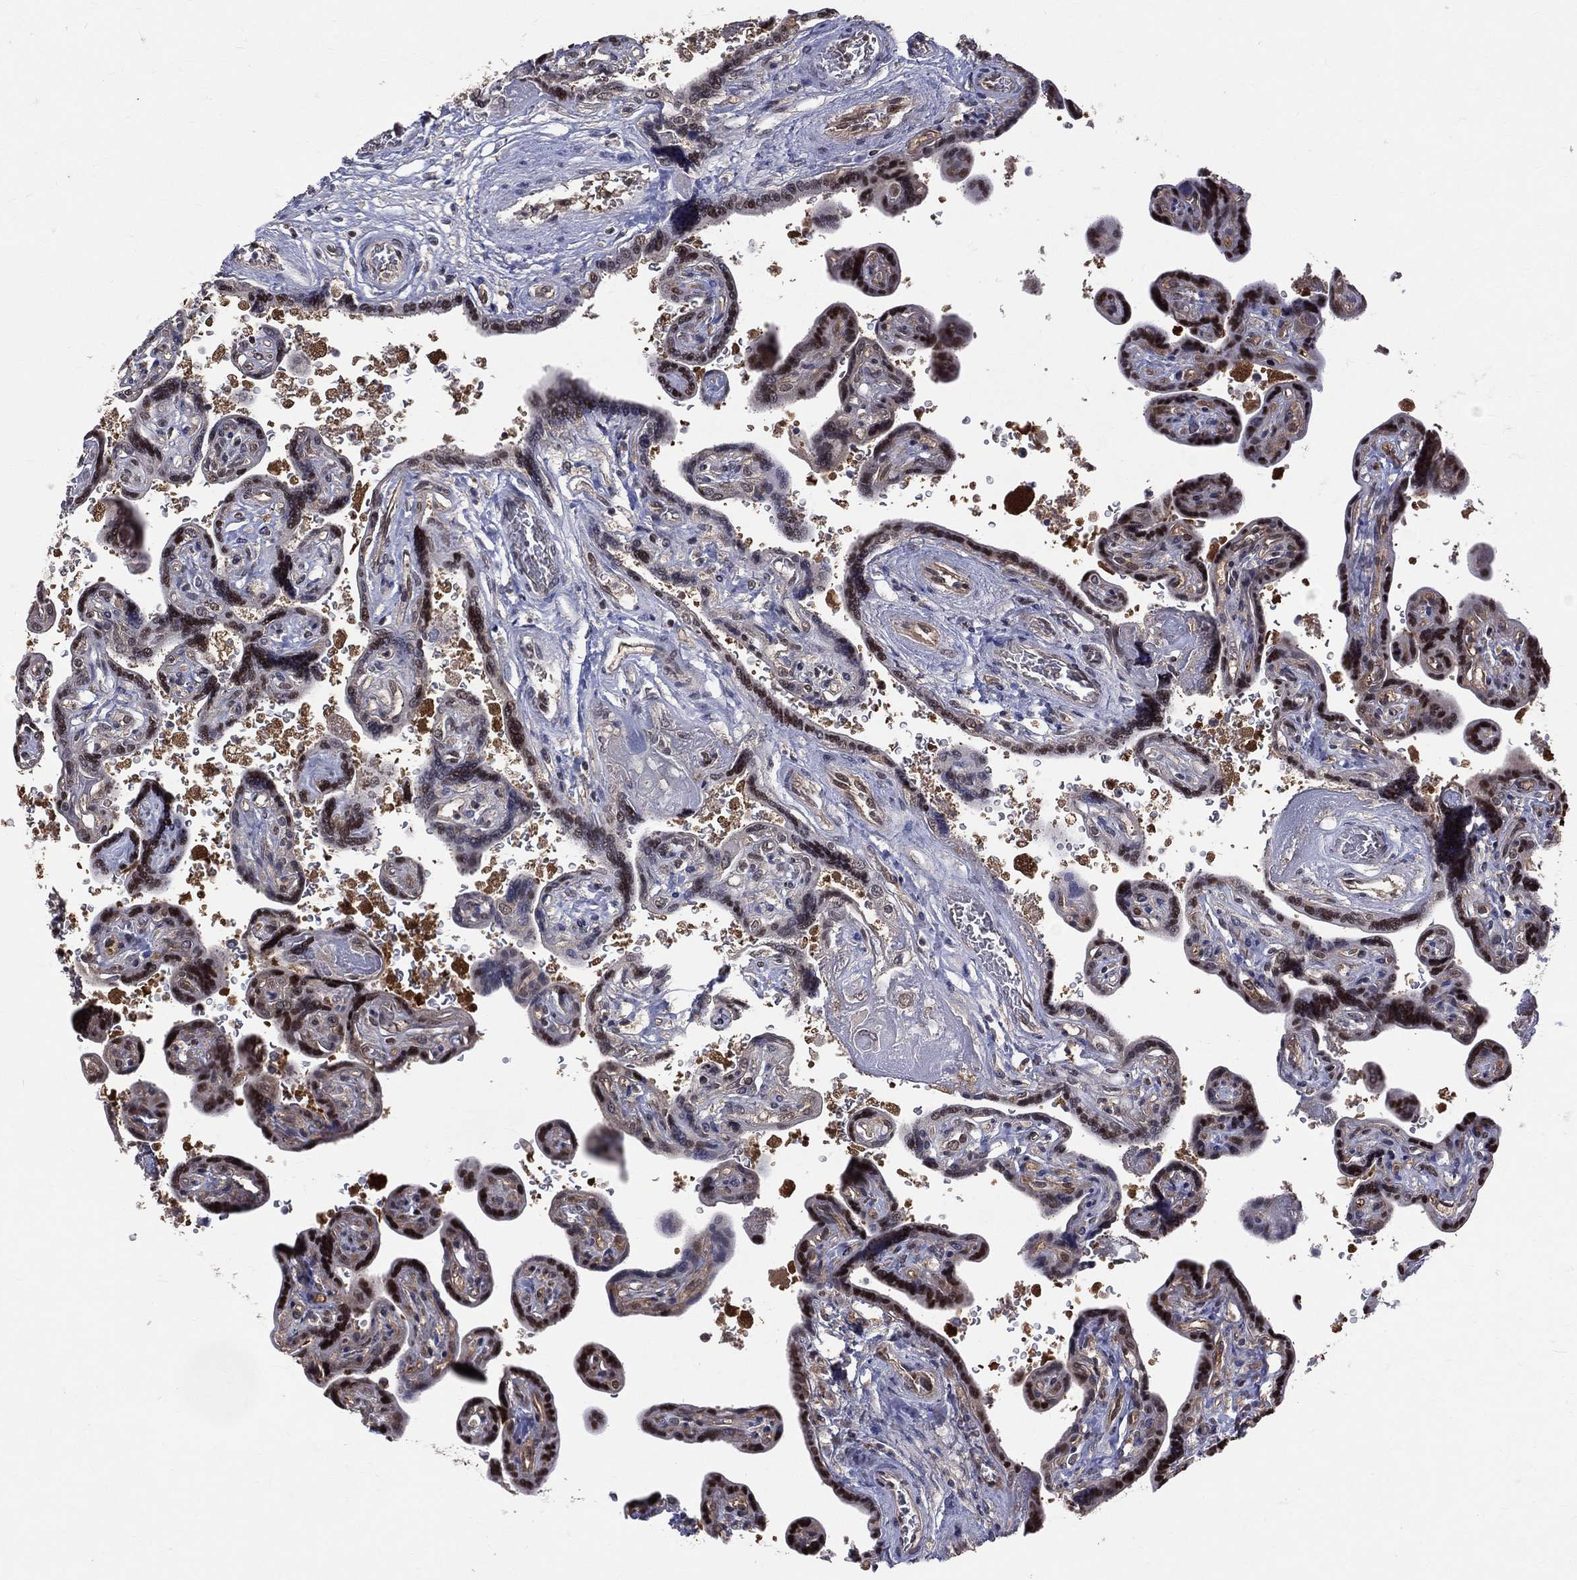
{"staining": {"intensity": "negative", "quantity": "none", "location": "none"}, "tissue": "placenta", "cell_type": "Decidual cells", "image_type": "normal", "snomed": [{"axis": "morphology", "description": "Normal tissue, NOS"}, {"axis": "topography", "description": "Placenta"}], "caption": "Decidual cells are negative for protein expression in unremarkable human placenta. (DAB (3,3'-diaminobenzidine) IHC, high magnification).", "gene": "GMPR2", "patient": {"sex": "female", "age": 32}}